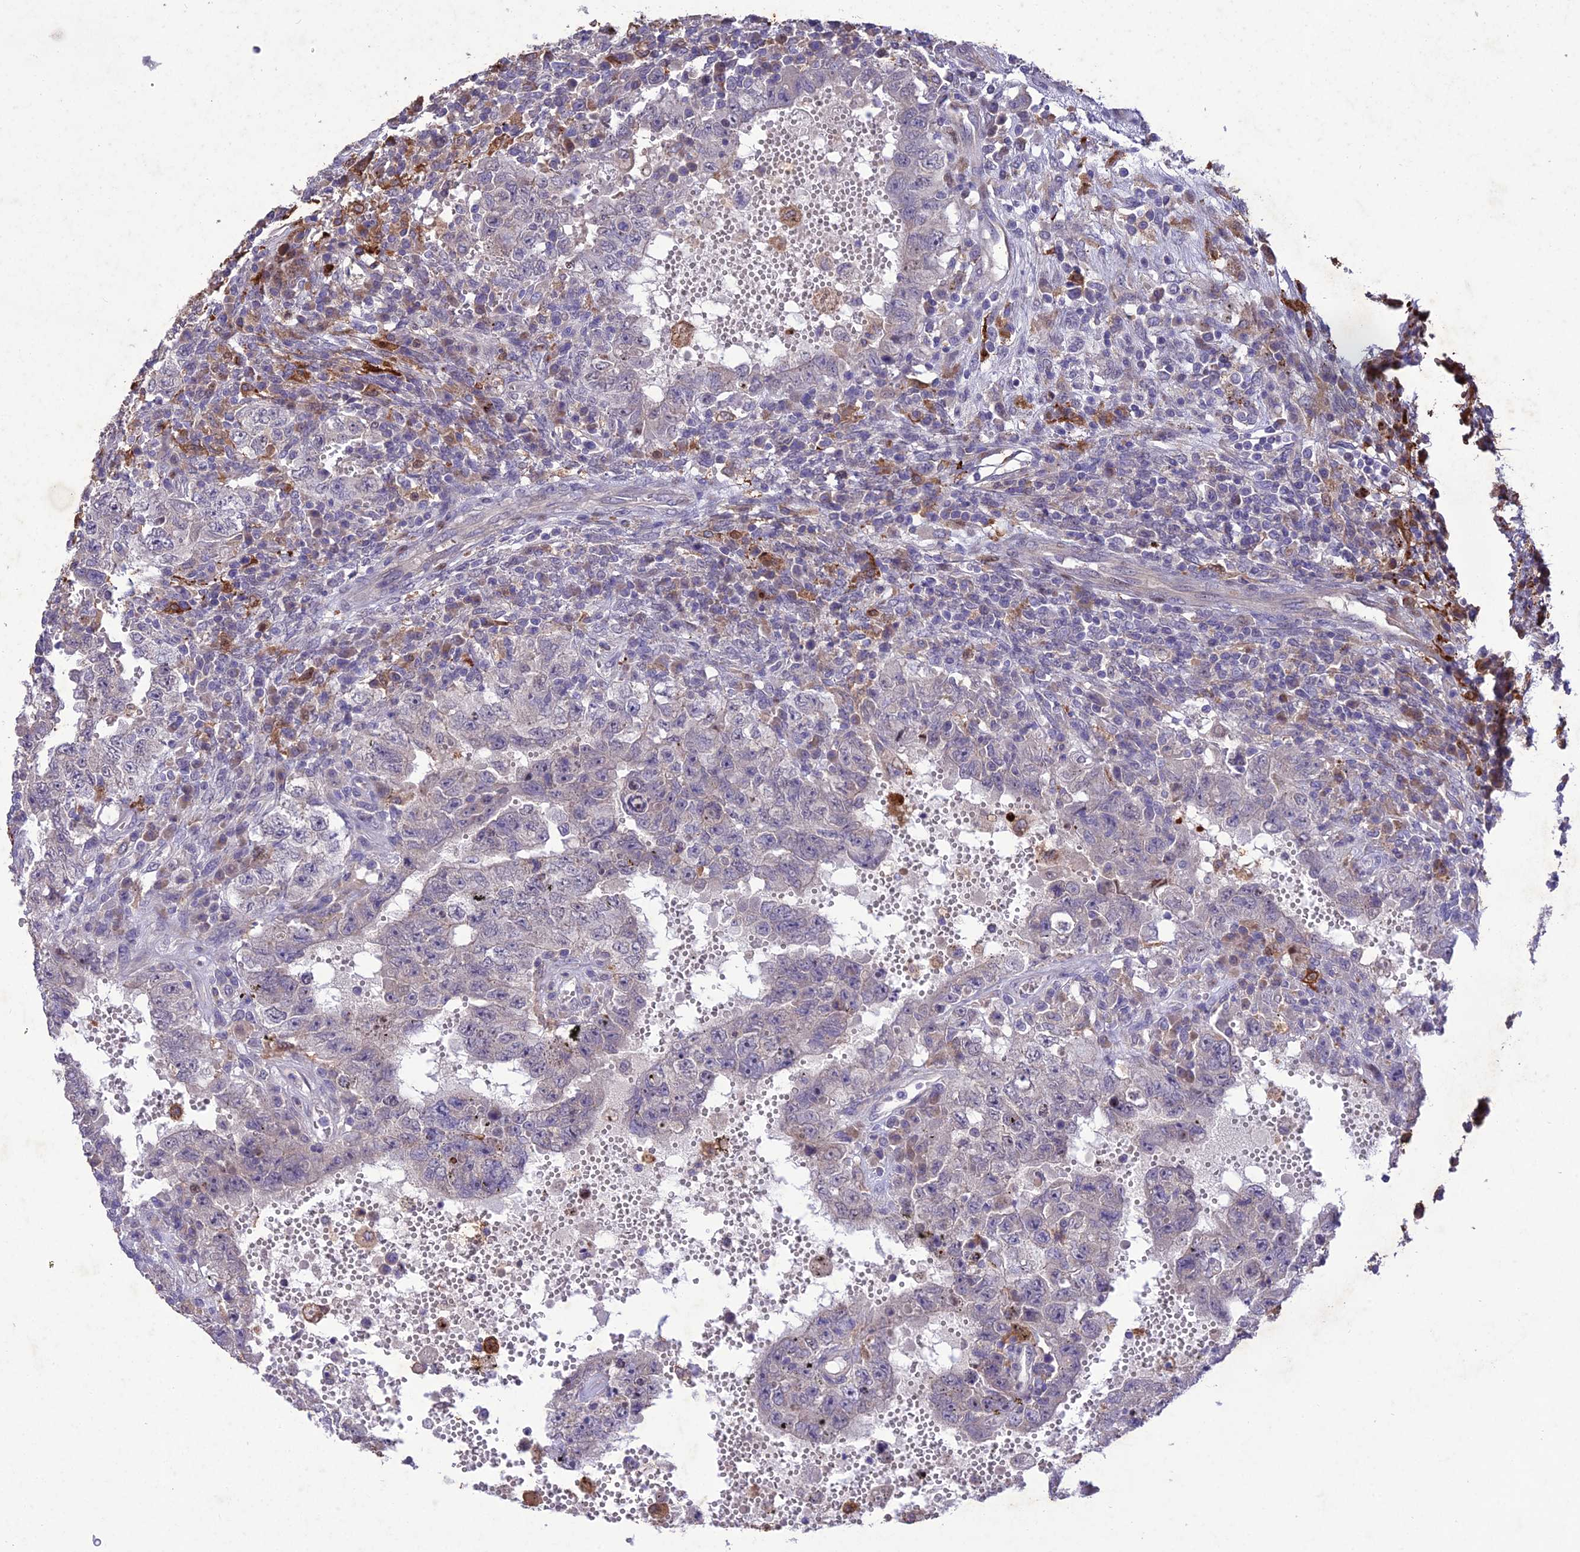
{"staining": {"intensity": "negative", "quantity": "none", "location": "none"}, "tissue": "testis cancer", "cell_type": "Tumor cells", "image_type": "cancer", "snomed": [{"axis": "morphology", "description": "Carcinoma, Embryonal, NOS"}, {"axis": "topography", "description": "Testis"}], "caption": "High power microscopy micrograph of an immunohistochemistry (IHC) image of testis cancer (embryonal carcinoma), revealing no significant positivity in tumor cells.", "gene": "ANKRD52", "patient": {"sex": "male", "age": 26}}